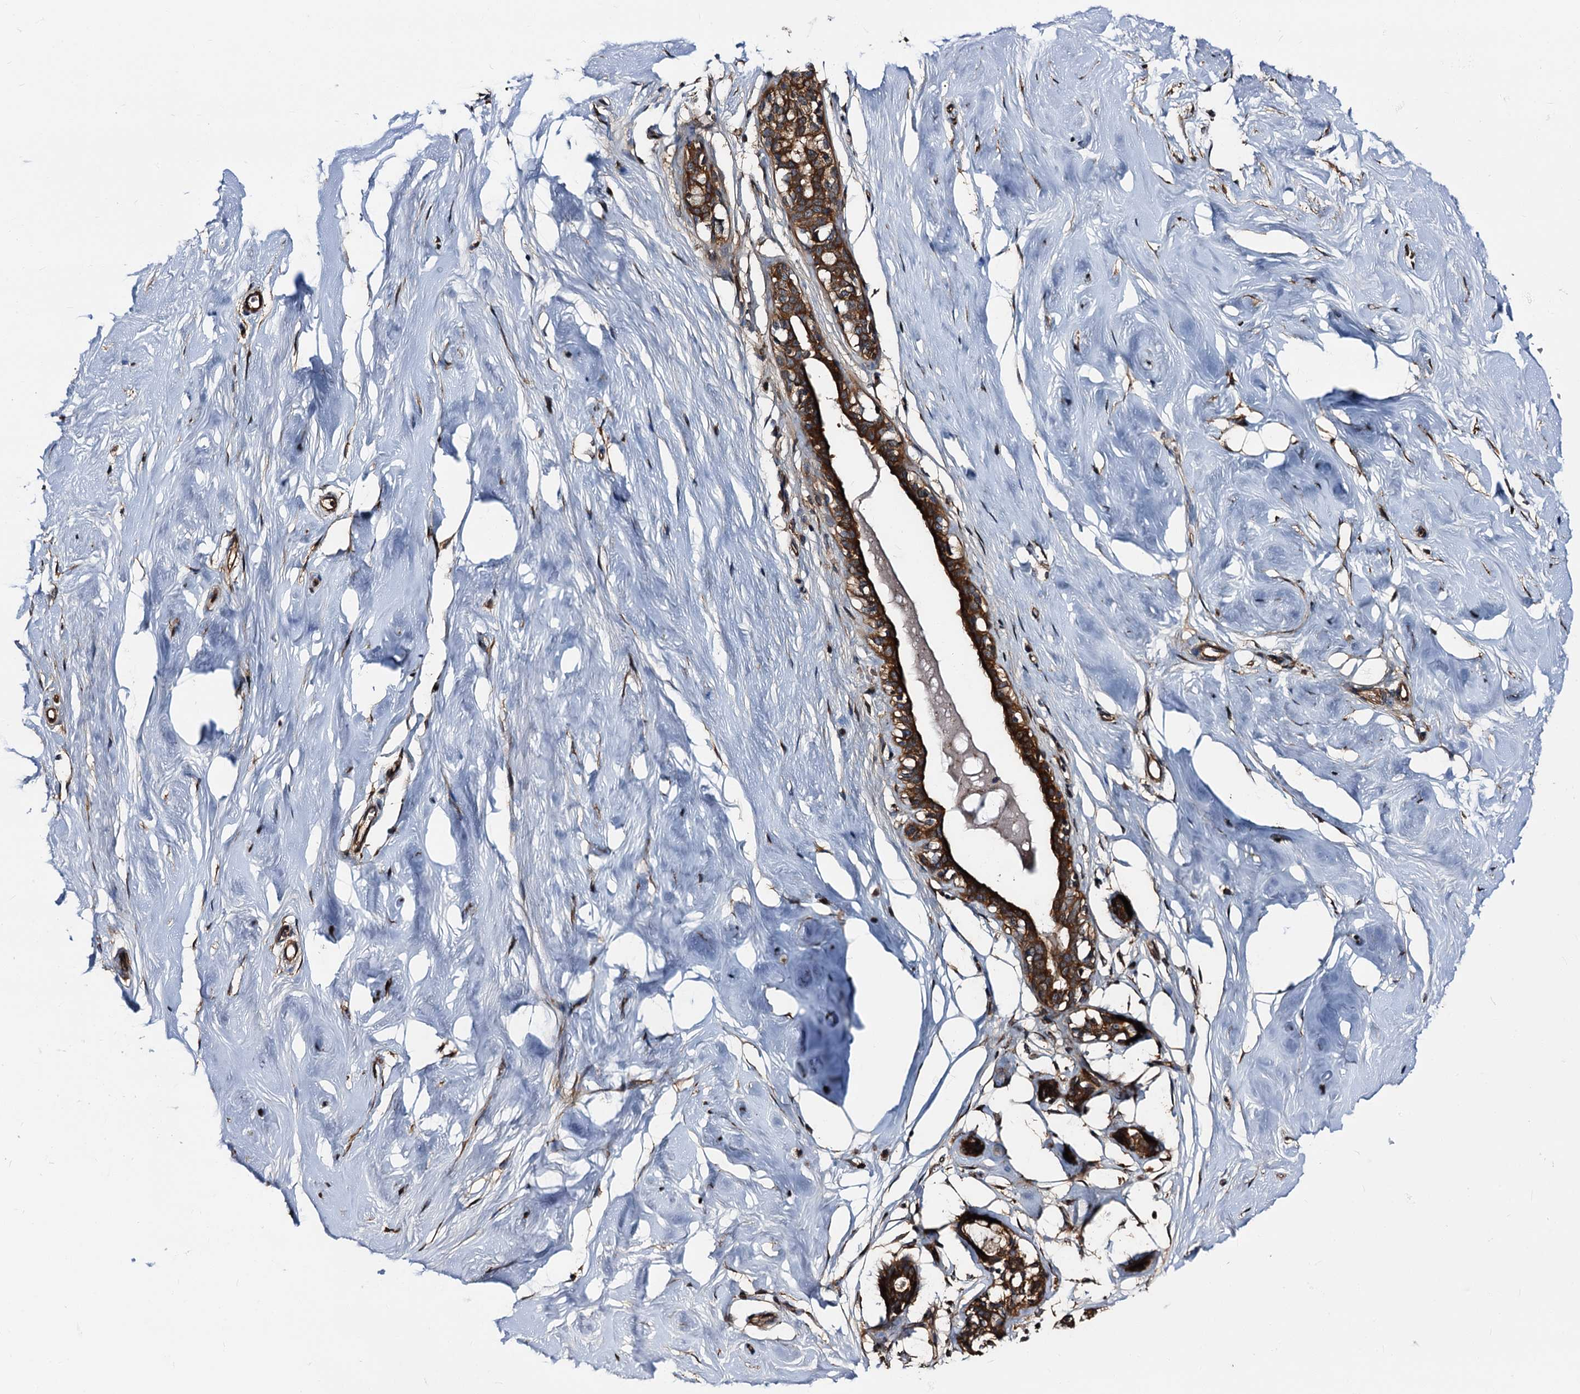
{"staining": {"intensity": "strong", "quantity": "25%-75%", "location": "cytoplasmic/membranous"}, "tissue": "breast", "cell_type": "Adipocytes", "image_type": "normal", "snomed": [{"axis": "morphology", "description": "Normal tissue, NOS"}, {"axis": "morphology", "description": "Adenoma, NOS"}, {"axis": "topography", "description": "Breast"}], "caption": "High-power microscopy captured an IHC histopathology image of benign breast, revealing strong cytoplasmic/membranous expression in approximately 25%-75% of adipocytes. (brown staining indicates protein expression, while blue staining denotes nuclei).", "gene": "PEX5", "patient": {"sex": "female", "age": 23}}